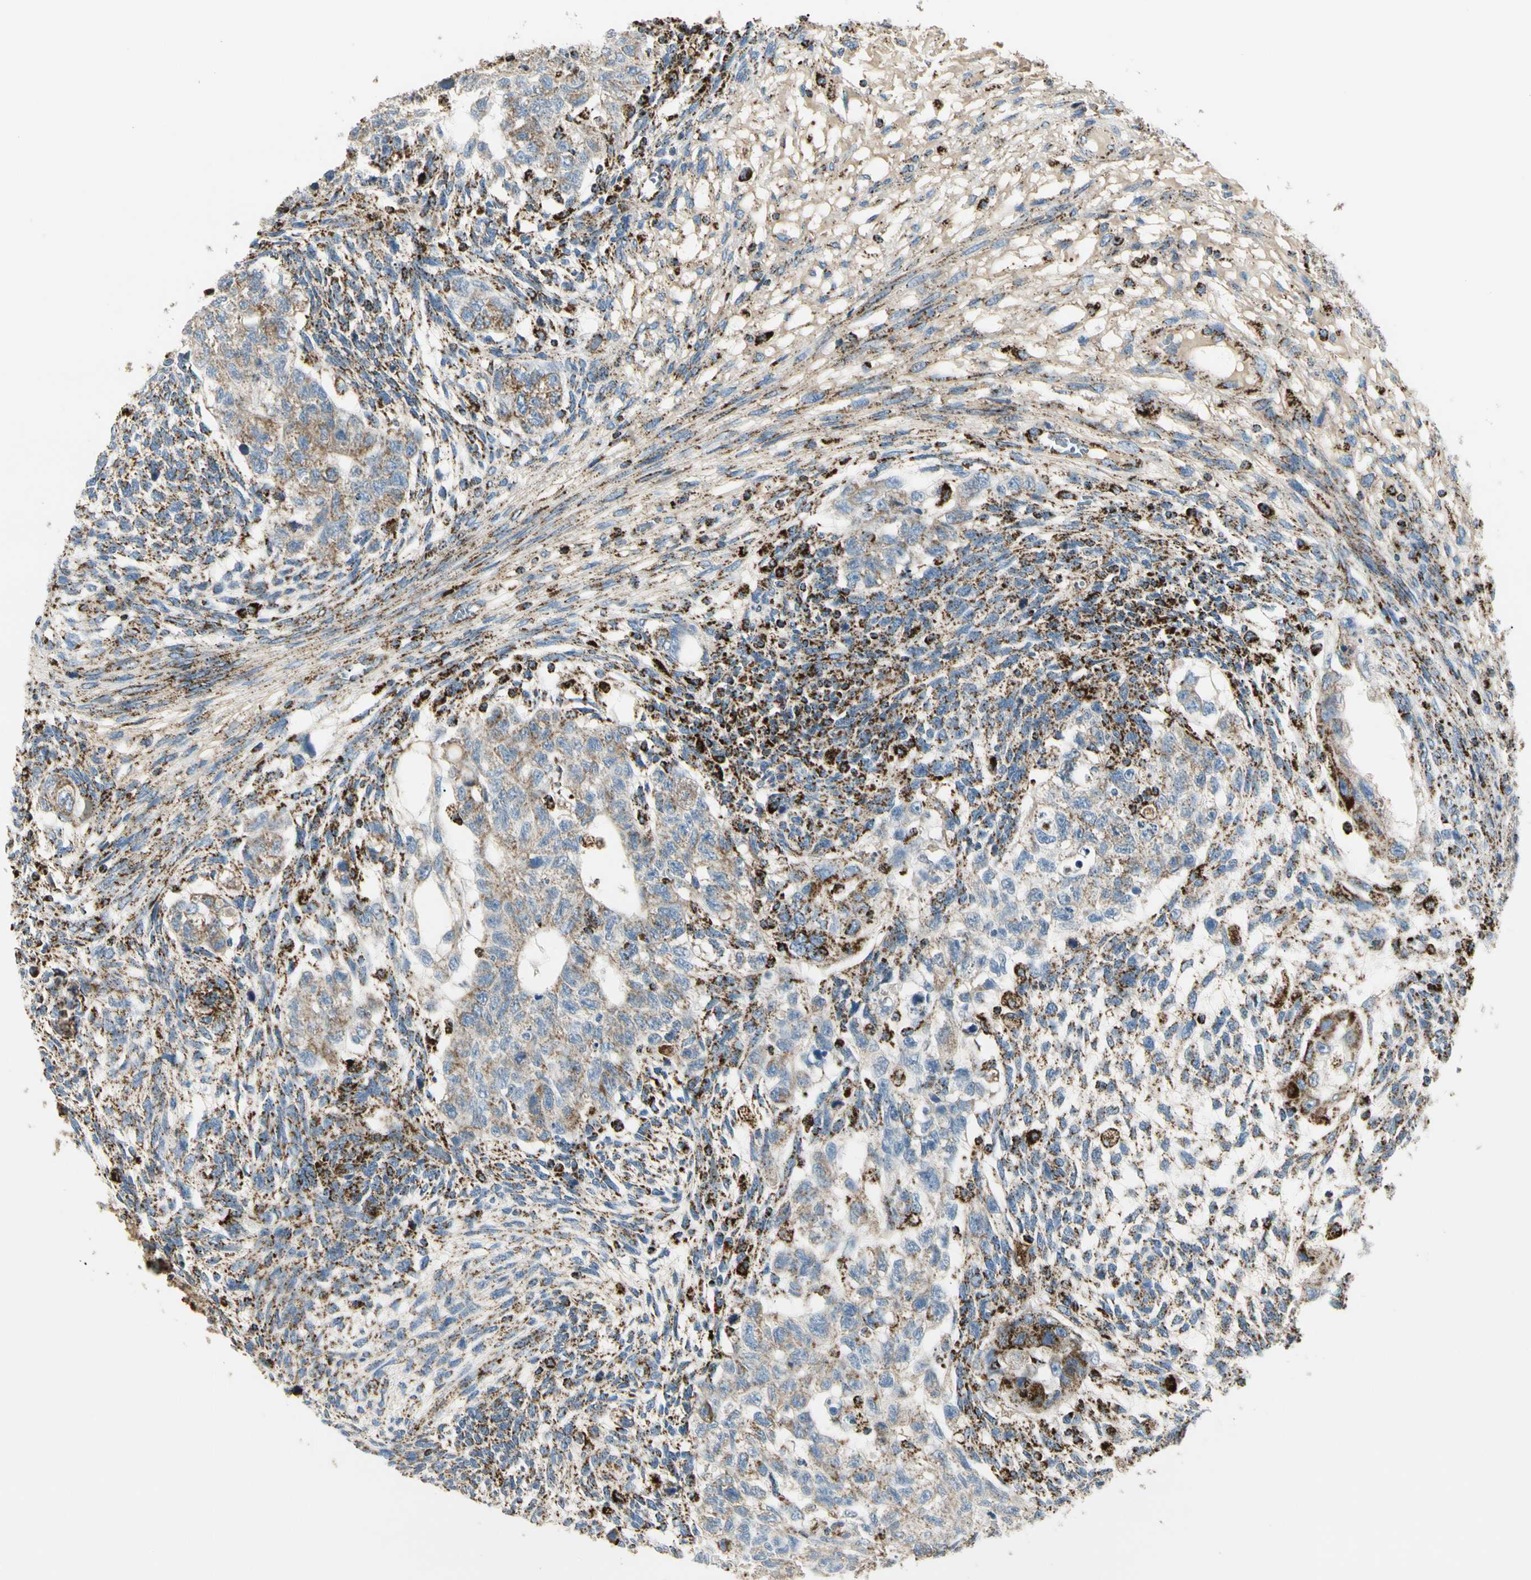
{"staining": {"intensity": "moderate", "quantity": "25%-75%", "location": "cytoplasmic/membranous"}, "tissue": "testis cancer", "cell_type": "Tumor cells", "image_type": "cancer", "snomed": [{"axis": "morphology", "description": "Normal tissue, NOS"}, {"axis": "morphology", "description": "Carcinoma, Embryonal, NOS"}, {"axis": "topography", "description": "Testis"}], "caption": "DAB (3,3'-diaminobenzidine) immunohistochemical staining of embryonal carcinoma (testis) demonstrates moderate cytoplasmic/membranous protein staining in approximately 25%-75% of tumor cells.", "gene": "ME2", "patient": {"sex": "male", "age": 36}}